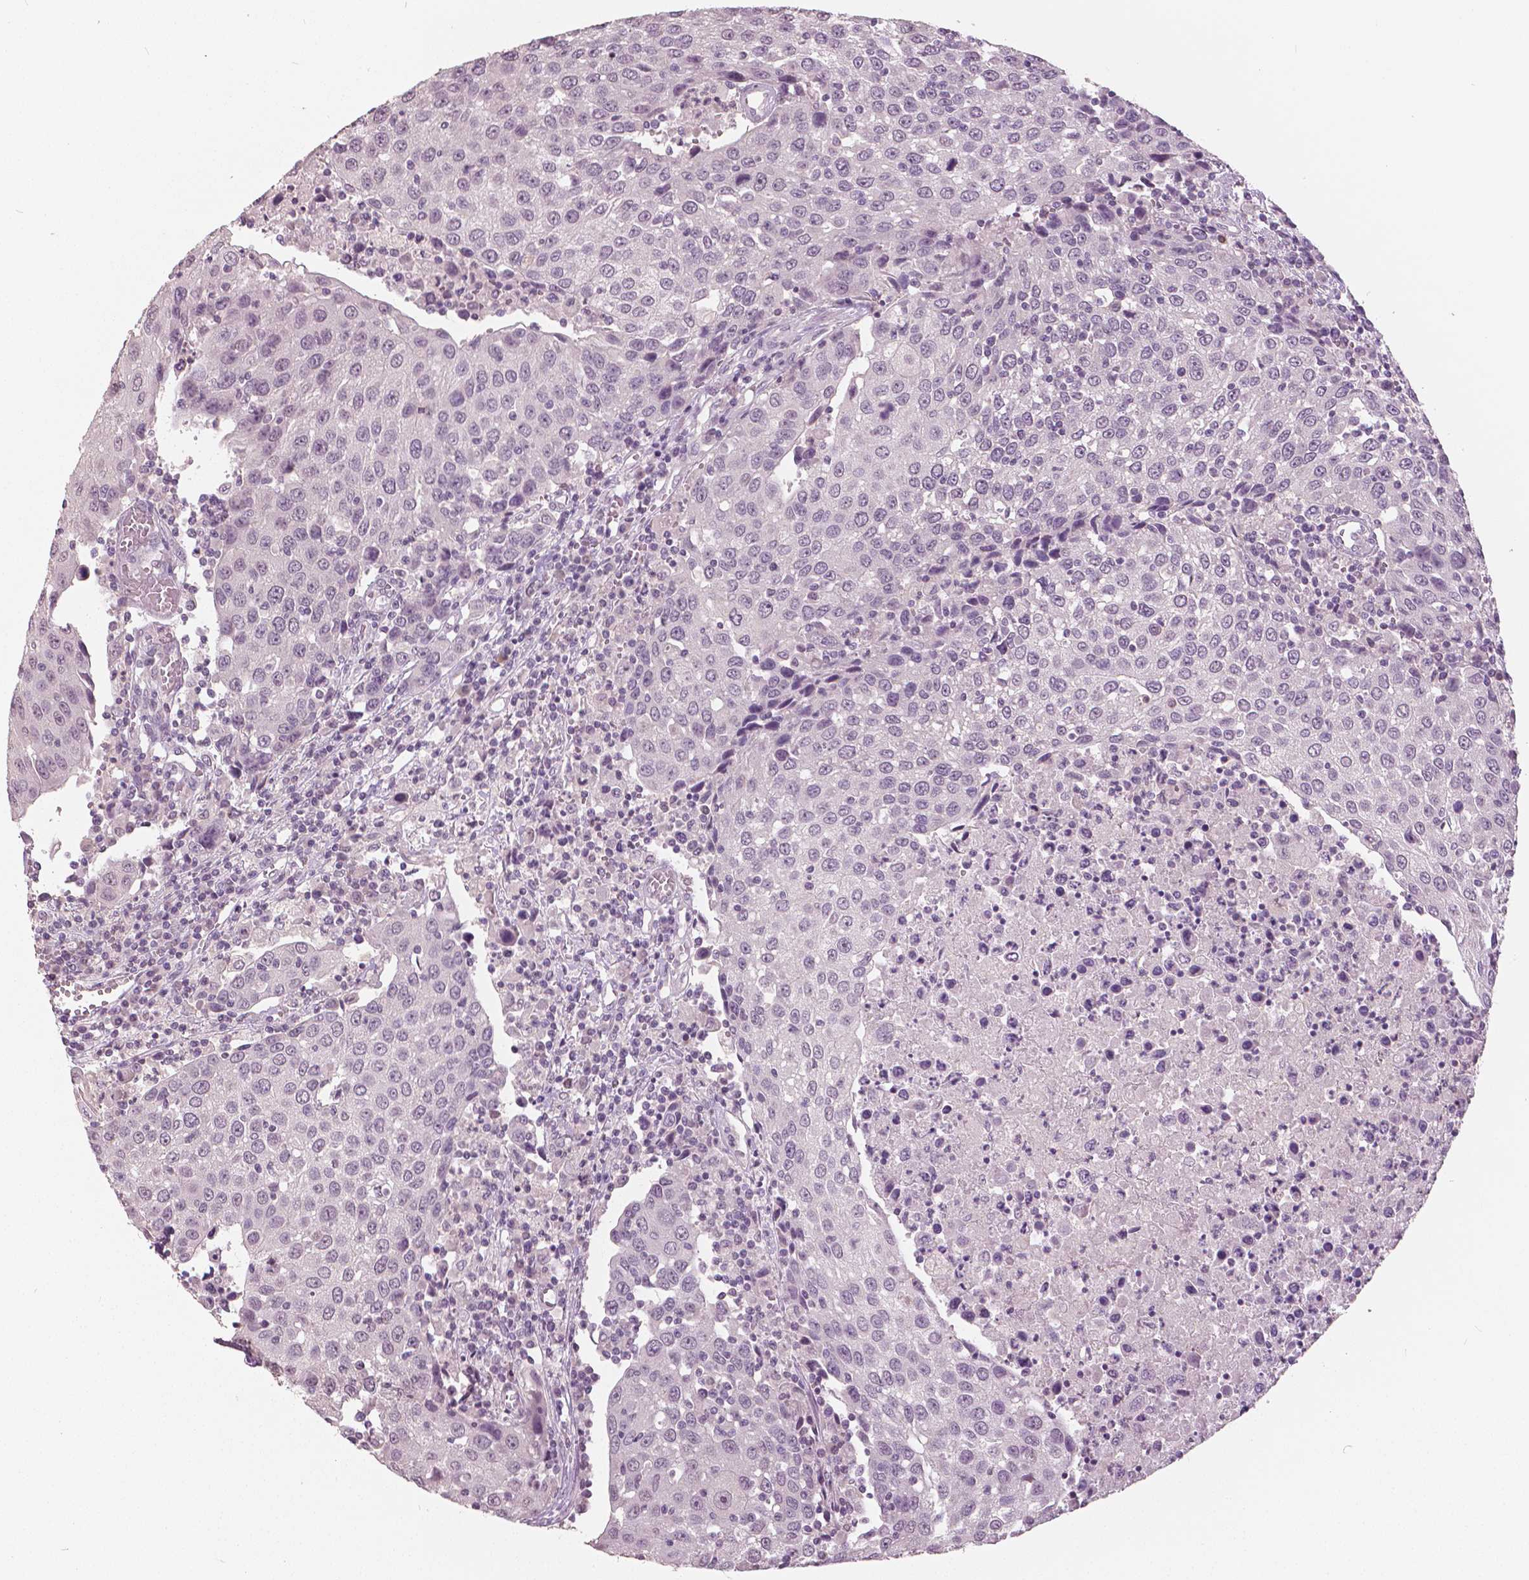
{"staining": {"intensity": "negative", "quantity": "none", "location": "none"}, "tissue": "urothelial cancer", "cell_type": "Tumor cells", "image_type": "cancer", "snomed": [{"axis": "morphology", "description": "Urothelial carcinoma, High grade"}, {"axis": "topography", "description": "Urinary bladder"}], "caption": "IHC histopathology image of neoplastic tissue: urothelial carcinoma (high-grade) stained with DAB (3,3'-diaminobenzidine) demonstrates no significant protein expression in tumor cells.", "gene": "NANOG", "patient": {"sex": "female", "age": 85}}